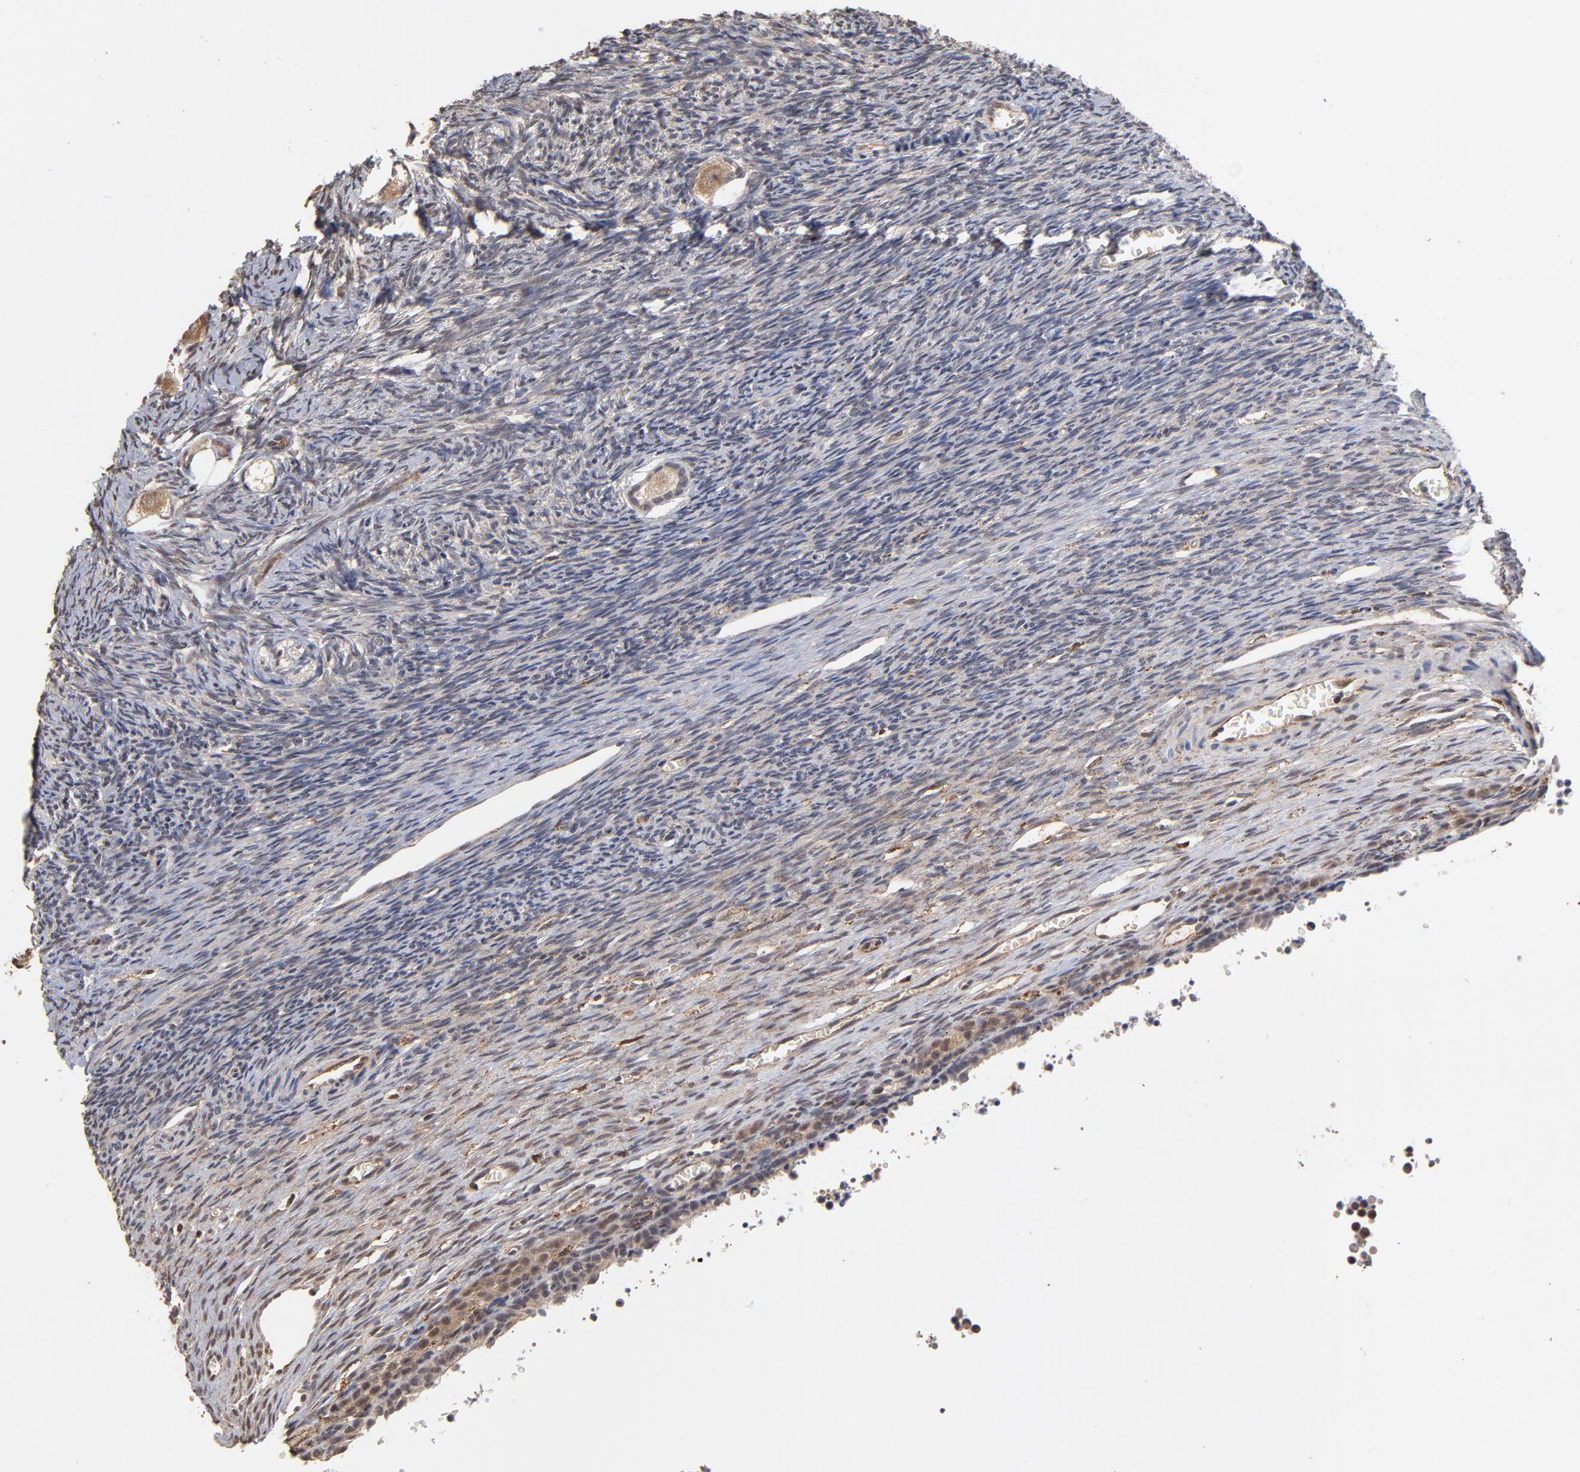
{"staining": {"intensity": "moderate", "quantity": ">75%", "location": "cytoplasmic/membranous"}, "tissue": "ovary", "cell_type": "Follicle cells", "image_type": "normal", "snomed": [{"axis": "morphology", "description": "Normal tissue, NOS"}, {"axis": "topography", "description": "Ovary"}], "caption": "Immunohistochemical staining of normal human ovary demonstrates >75% levels of moderate cytoplasmic/membranous protein staining in approximately >75% of follicle cells. The staining is performed using DAB (3,3'-diaminobenzidine) brown chromogen to label protein expression. The nuclei are counter-stained blue using hematoxylin.", "gene": "ASB8", "patient": {"sex": "female", "age": 27}}